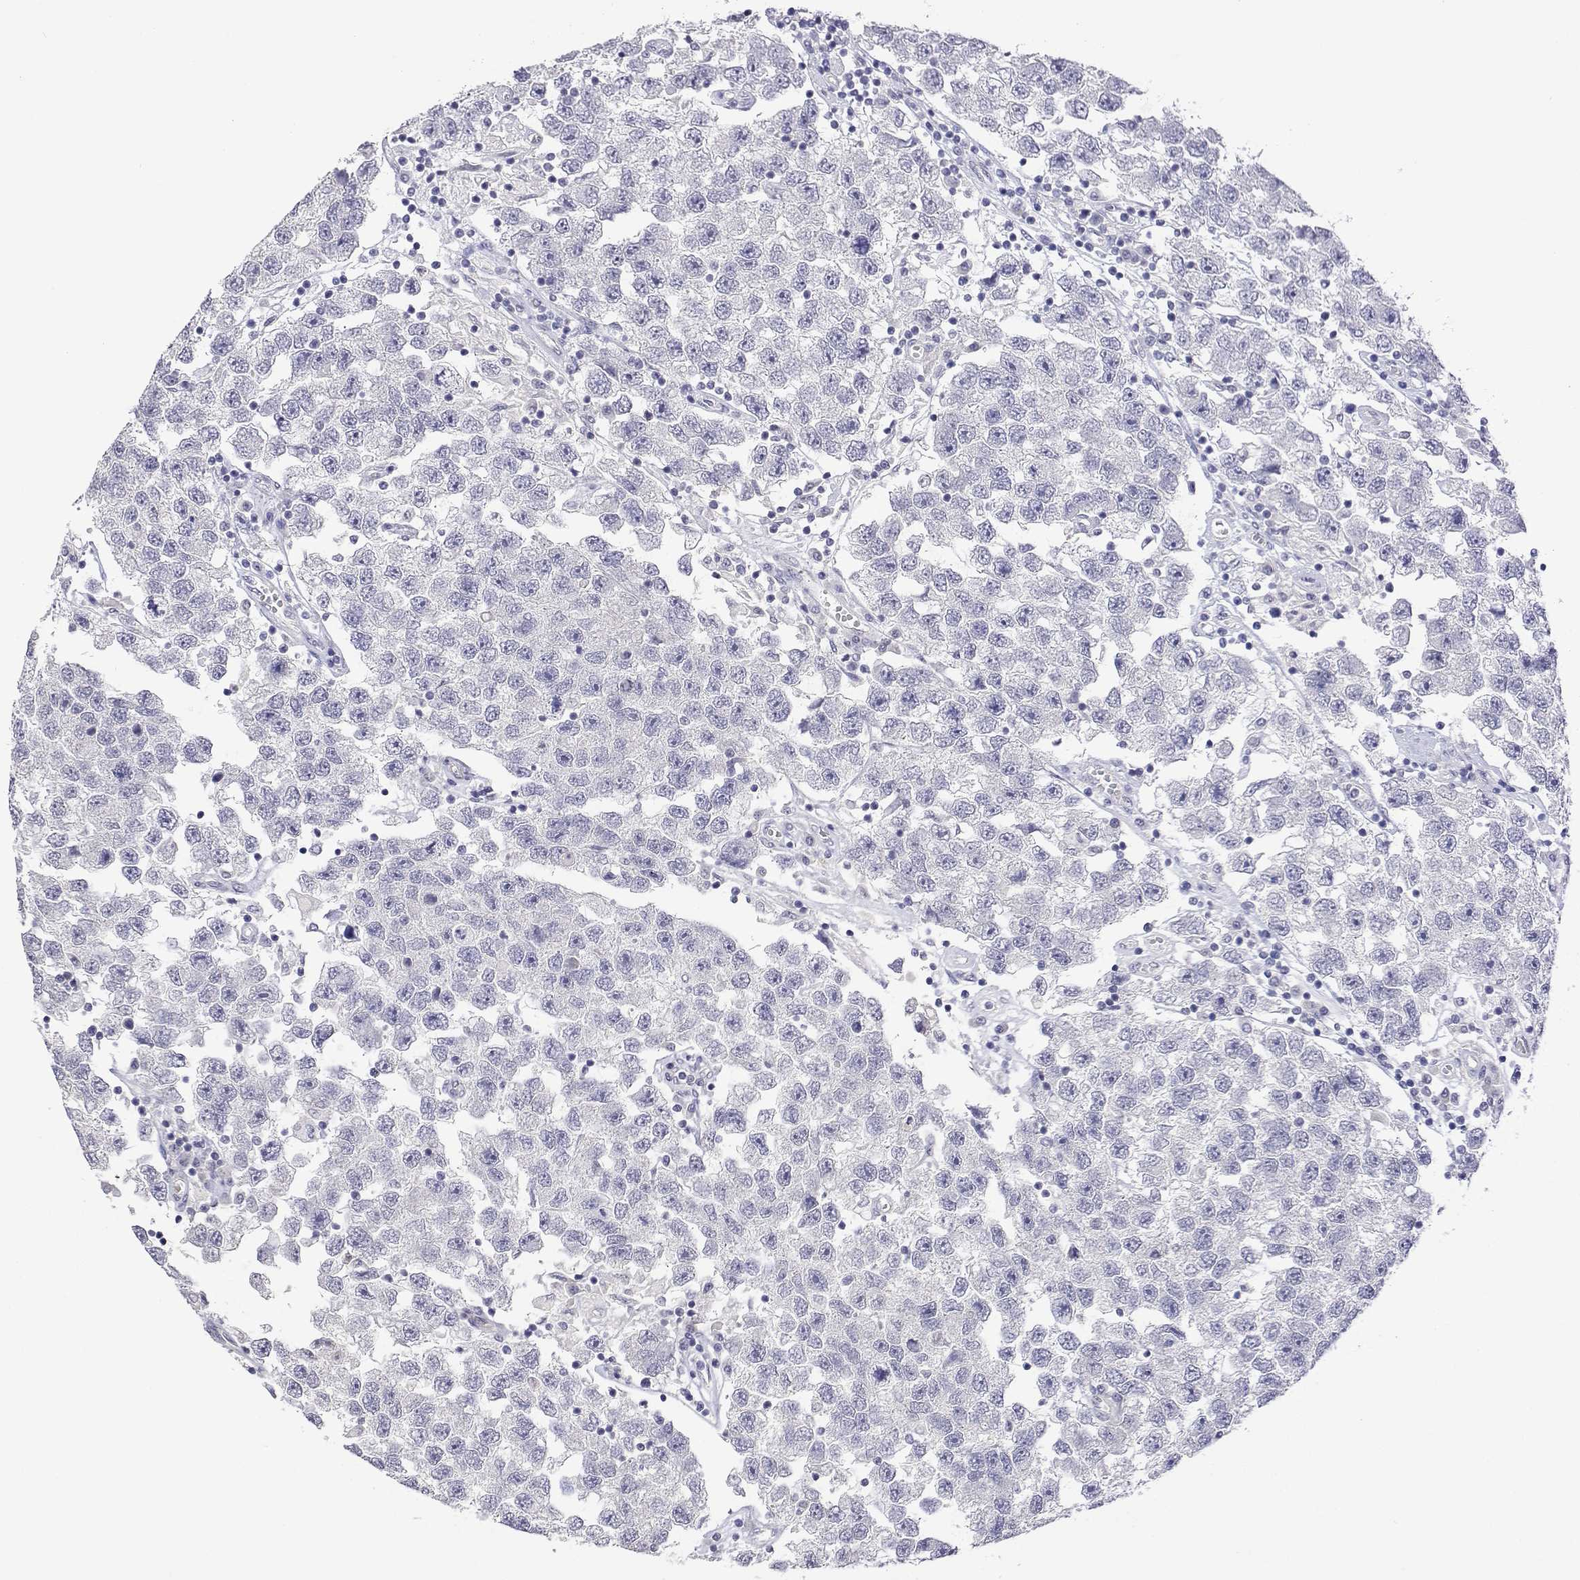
{"staining": {"intensity": "negative", "quantity": "none", "location": "none"}, "tissue": "testis cancer", "cell_type": "Tumor cells", "image_type": "cancer", "snomed": [{"axis": "morphology", "description": "Seminoma, NOS"}, {"axis": "topography", "description": "Testis"}], "caption": "Seminoma (testis) stained for a protein using immunohistochemistry (IHC) displays no positivity tumor cells.", "gene": "PLCB1", "patient": {"sex": "male", "age": 26}}